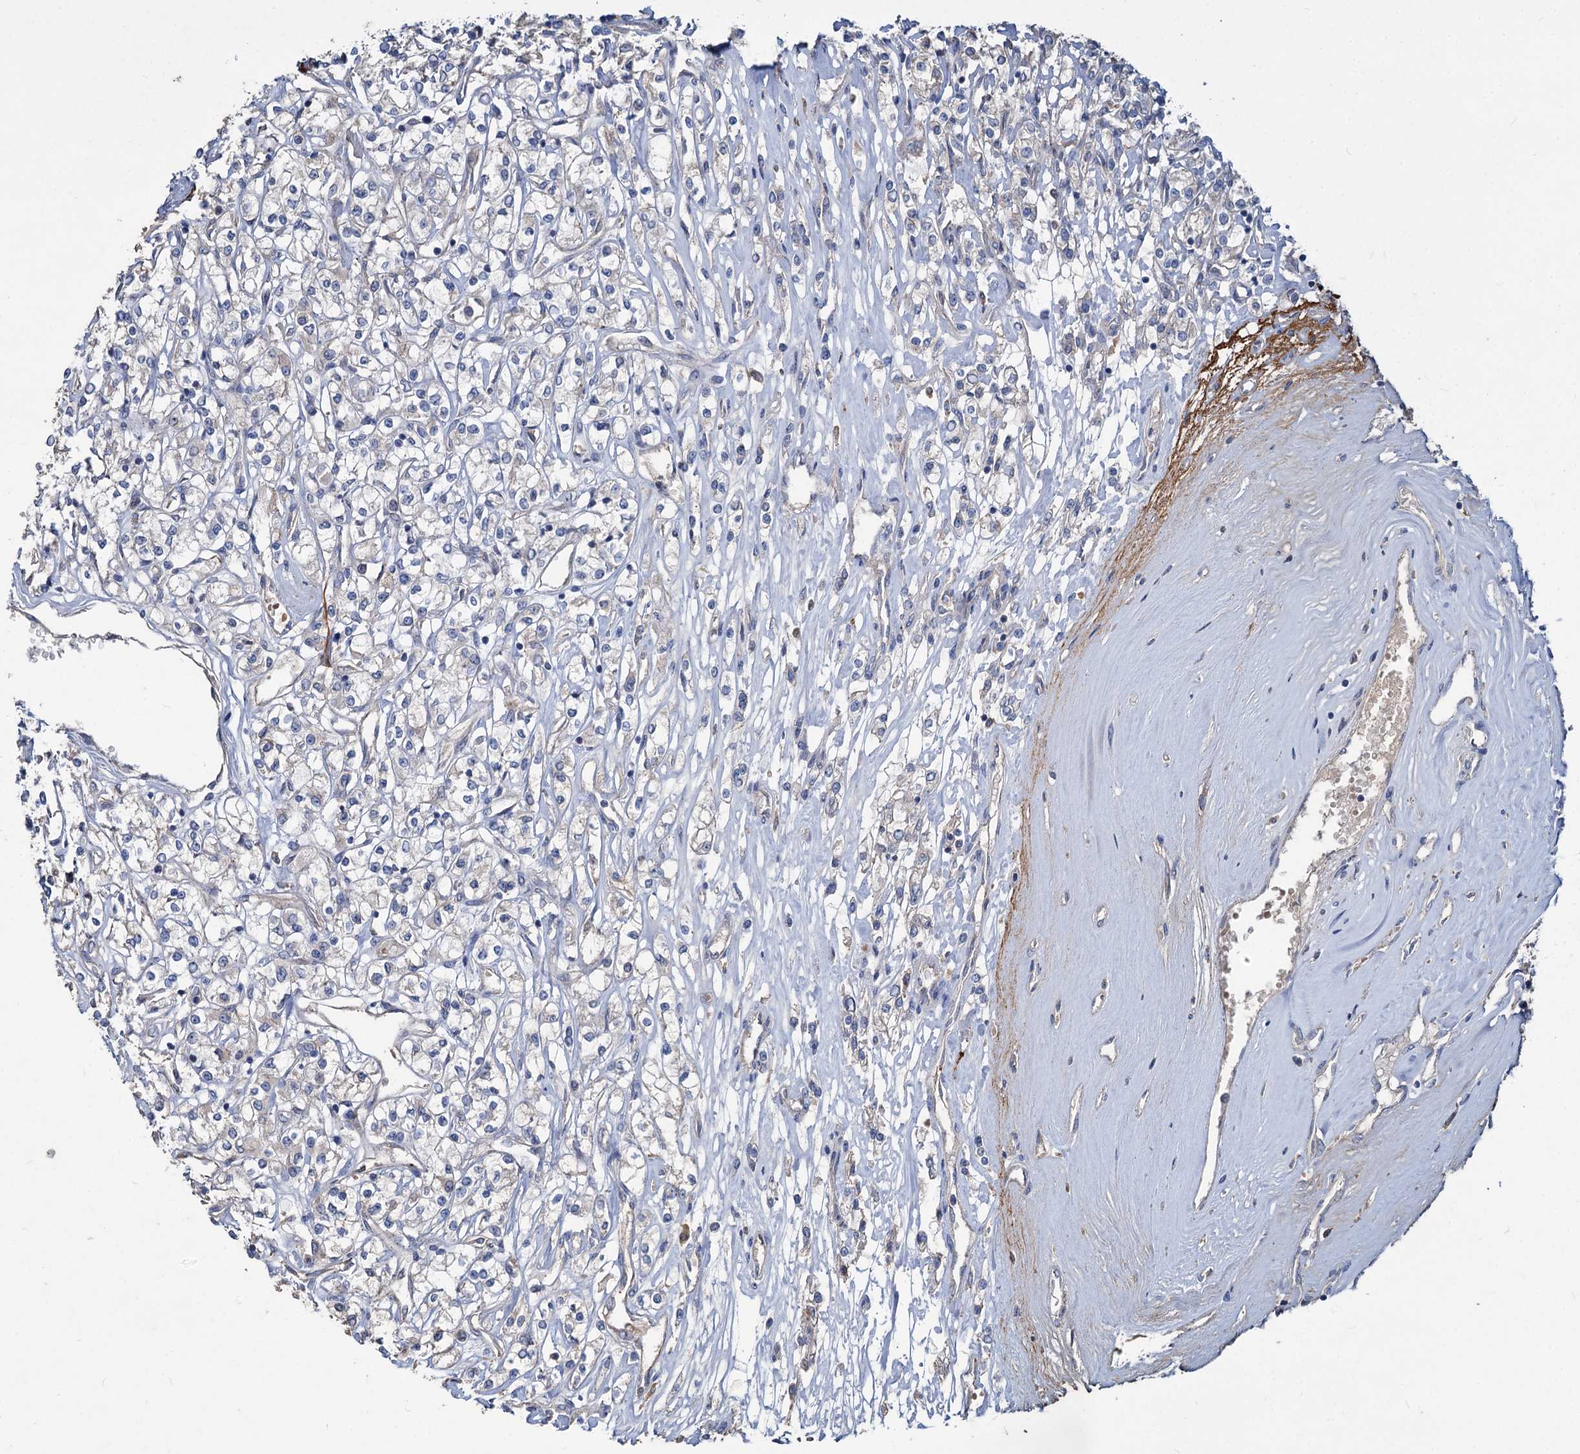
{"staining": {"intensity": "negative", "quantity": "none", "location": "none"}, "tissue": "renal cancer", "cell_type": "Tumor cells", "image_type": "cancer", "snomed": [{"axis": "morphology", "description": "Adenocarcinoma, NOS"}, {"axis": "topography", "description": "Kidney"}], "caption": "An image of human renal cancer (adenocarcinoma) is negative for staining in tumor cells.", "gene": "URAD", "patient": {"sex": "female", "age": 59}}